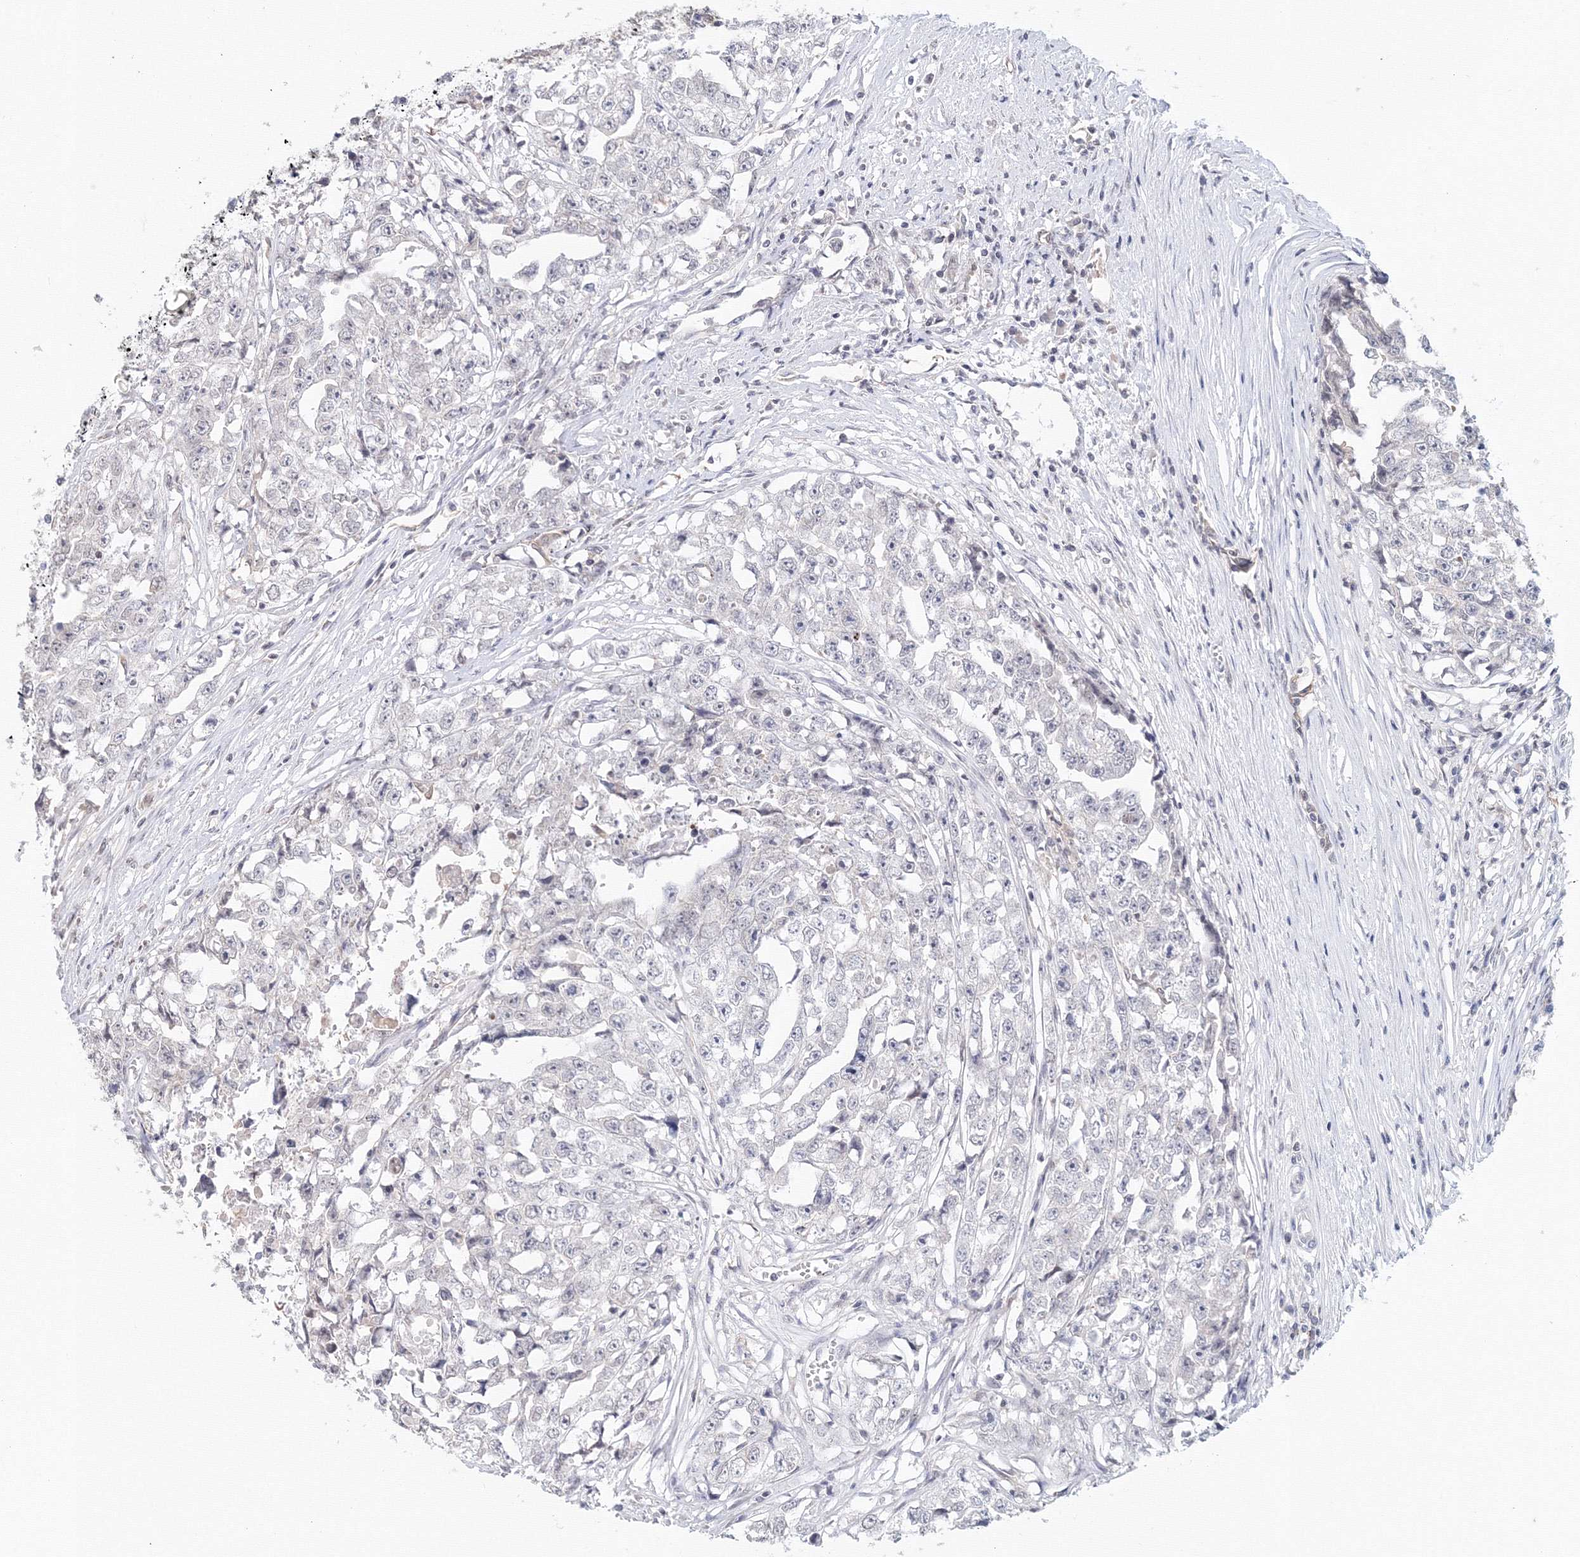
{"staining": {"intensity": "negative", "quantity": "none", "location": "none"}, "tissue": "testis cancer", "cell_type": "Tumor cells", "image_type": "cancer", "snomed": [{"axis": "morphology", "description": "Seminoma, NOS"}, {"axis": "morphology", "description": "Carcinoma, Embryonal, NOS"}, {"axis": "topography", "description": "Testis"}], "caption": "Image shows no protein positivity in tumor cells of testis cancer (seminoma) tissue. The staining was performed using DAB to visualize the protein expression in brown, while the nuclei were stained in blue with hematoxylin (Magnification: 20x).", "gene": "SLC7A7", "patient": {"sex": "male", "age": 43}}